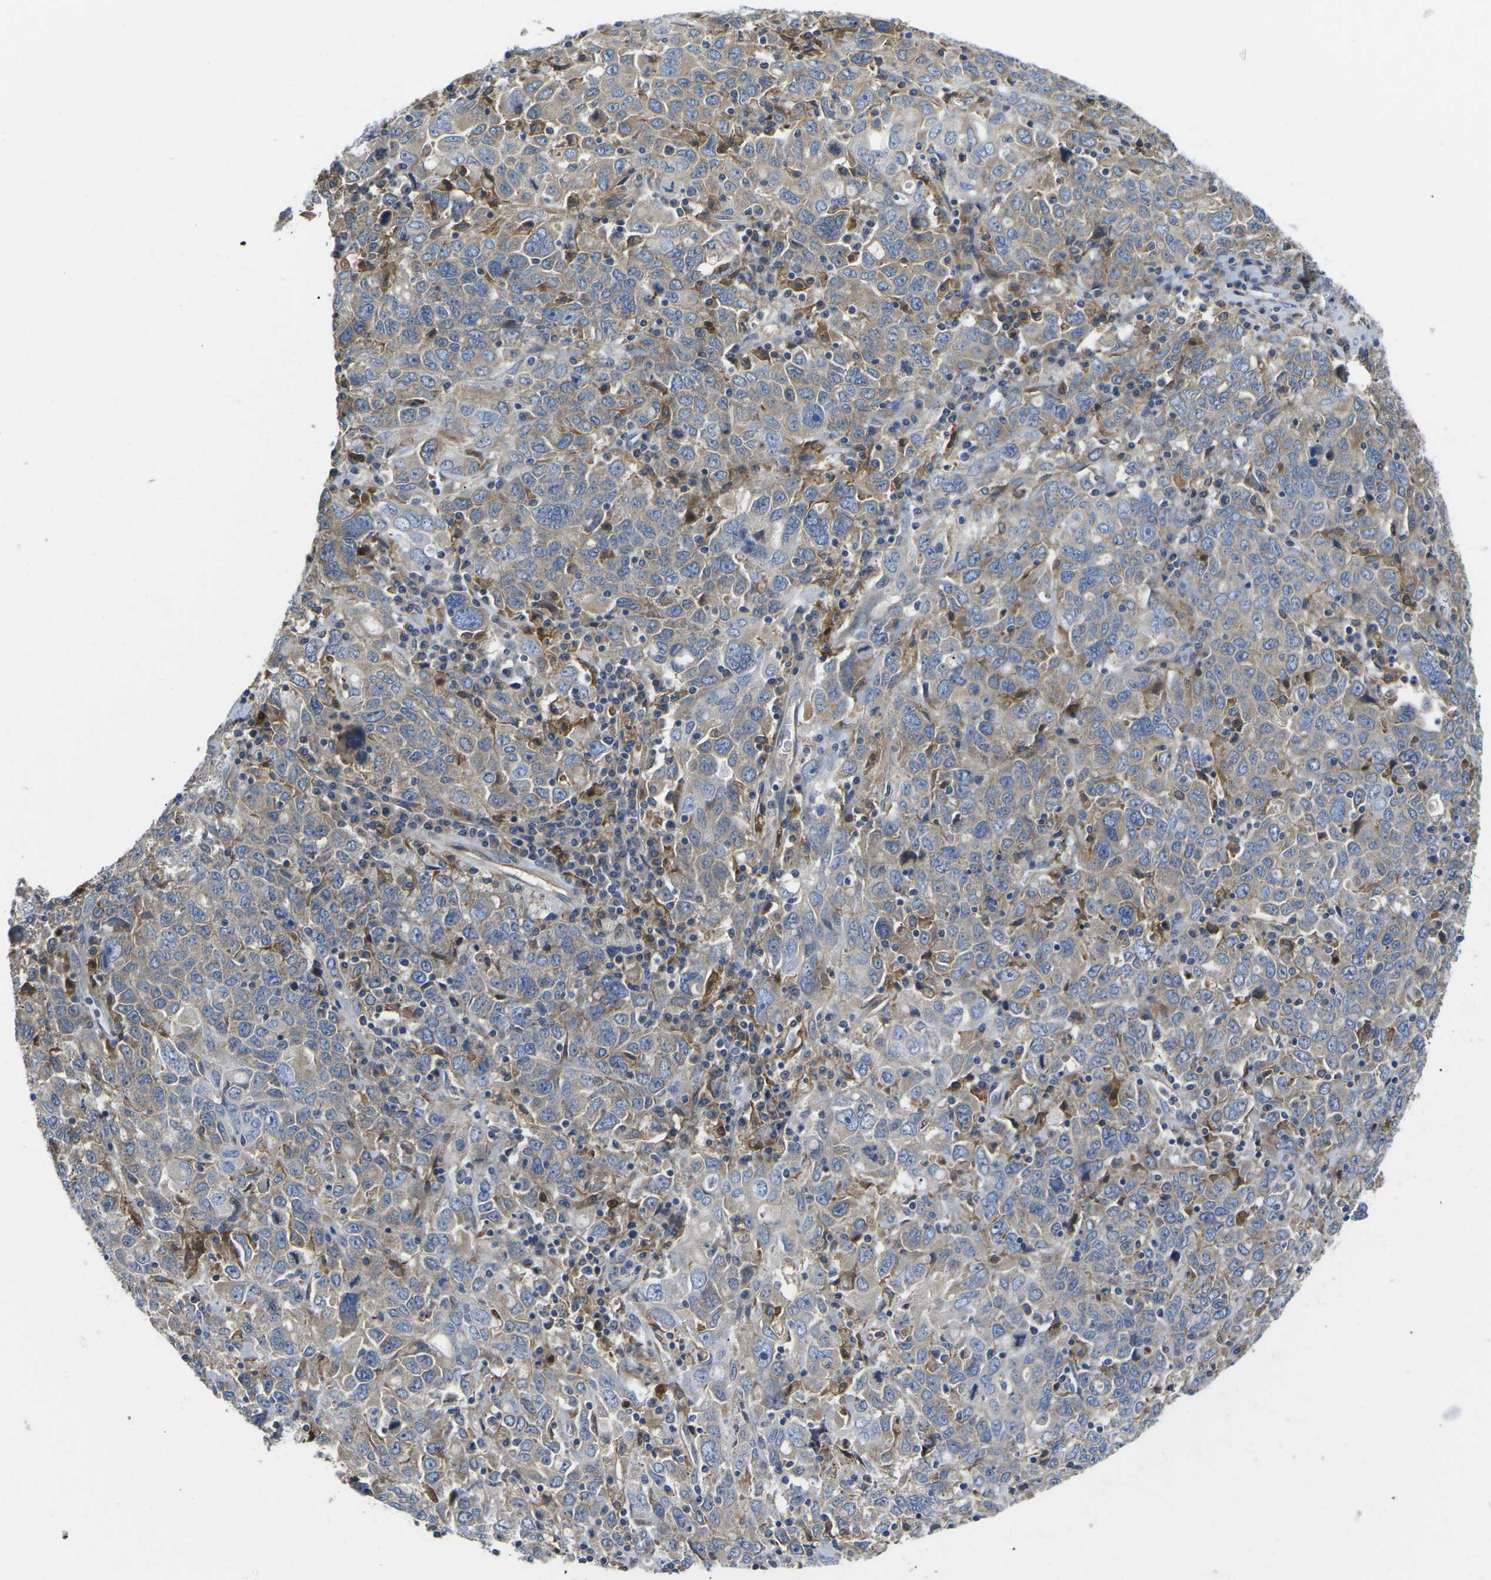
{"staining": {"intensity": "weak", "quantity": ">75%", "location": "cytoplasmic/membranous"}, "tissue": "ovarian cancer", "cell_type": "Tumor cells", "image_type": "cancer", "snomed": [{"axis": "morphology", "description": "Carcinoma, endometroid"}, {"axis": "topography", "description": "Ovary"}], "caption": "IHC histopathology image of neoplastic tissue: ovarian cancer stained using immunohistochemistry (IHC) shows low levels of weak protein expression localized specifically in the cytoplasmic/membranous of tumor cells, appearing as a cytoplasmic/membranous brown color.", "gene": "TMEFF2", "patient": {"sex": "female", "age": 62}}